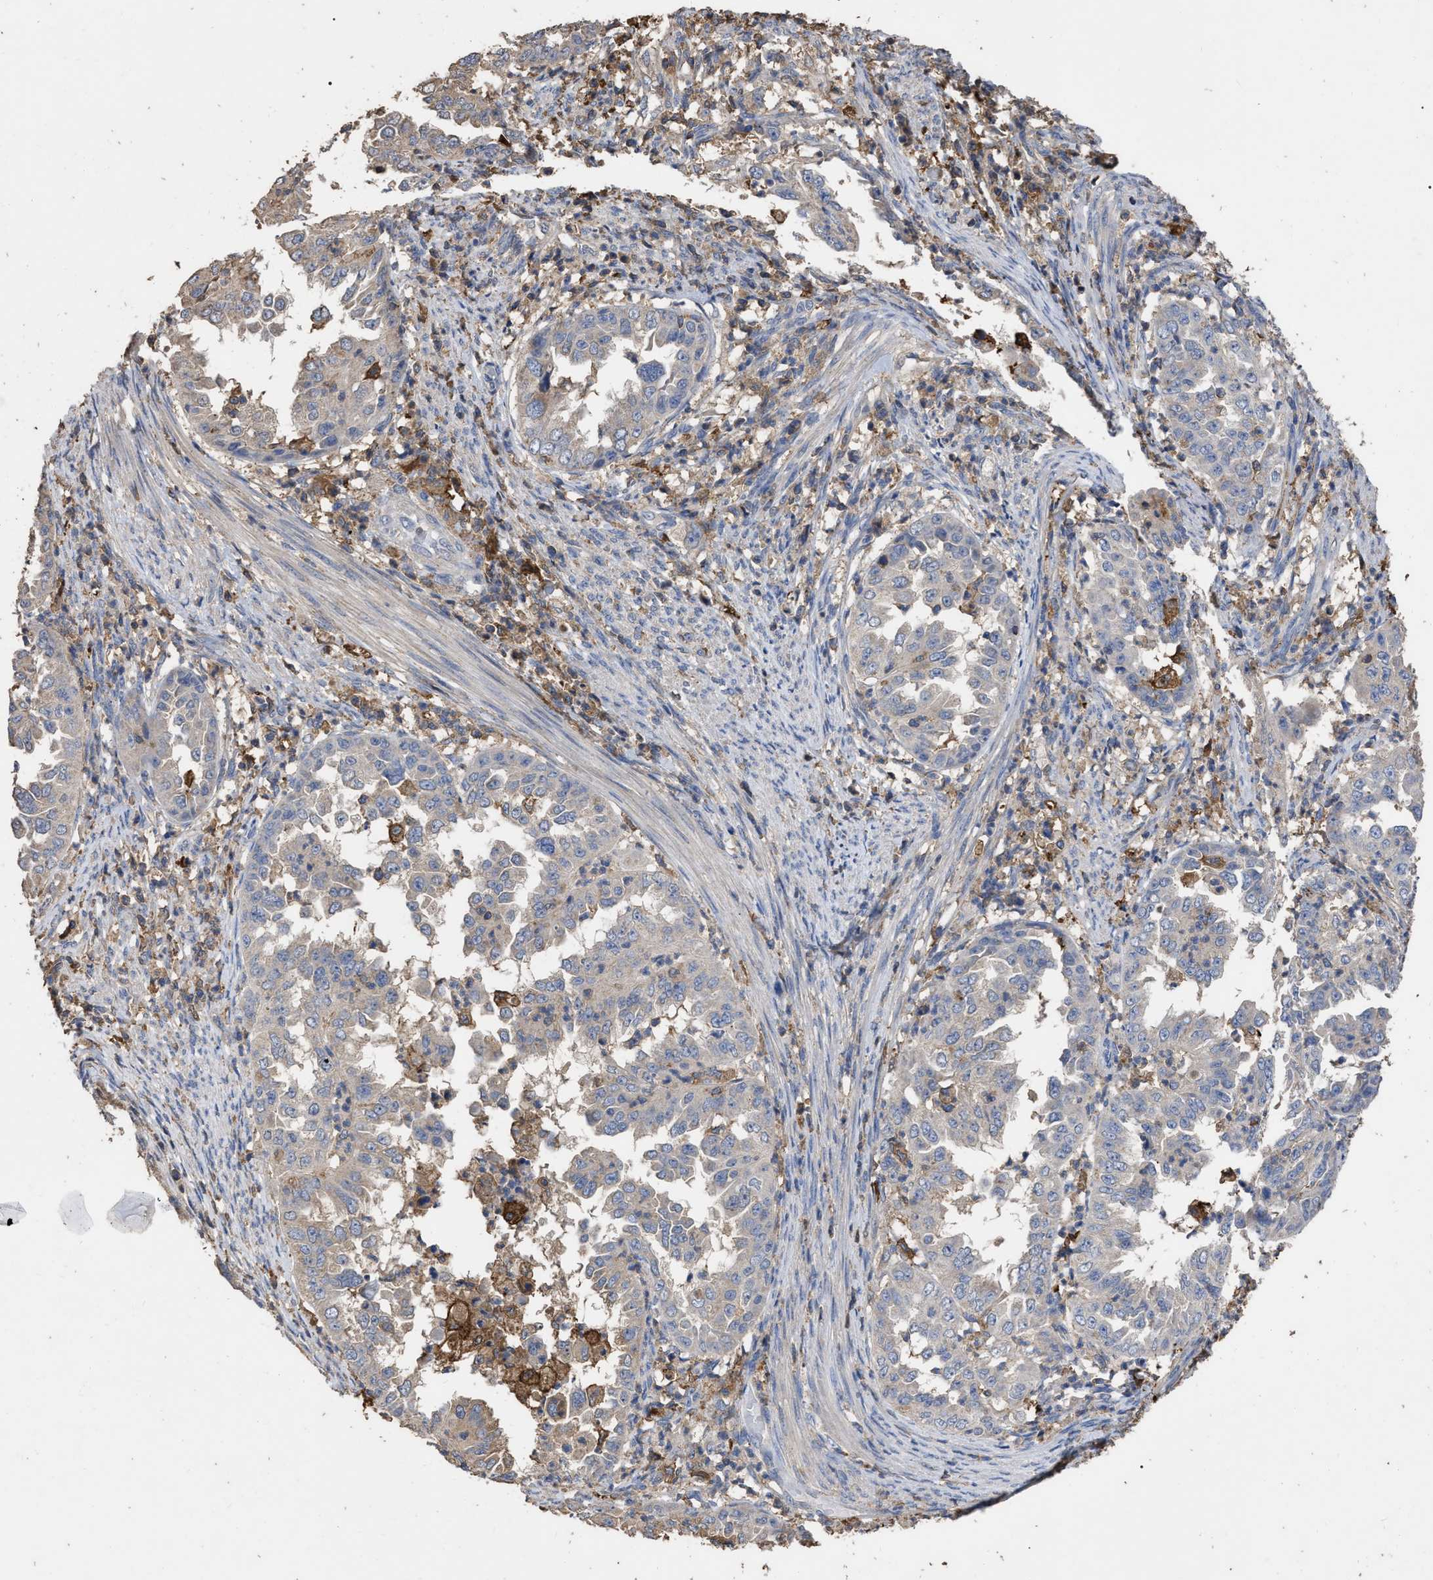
{"staining": {"intensity": "negative", "quantity": "none", "location": "none"}, "tissue": "endometrial cancer", "cell_type": "Tumor cells", "image_type": "cancer", "snomed": [{"axis": "morphology", "description": "Adenocarcinoma, NOS"}, {"axis": "topography", "description": "Endometrium"}], "caption": "Photomicrograph shows no protein staining in tumor cells of endometrial cancer tissue.", "gene": "GPR179", "patient": {"sex": "female", "age": 85}}